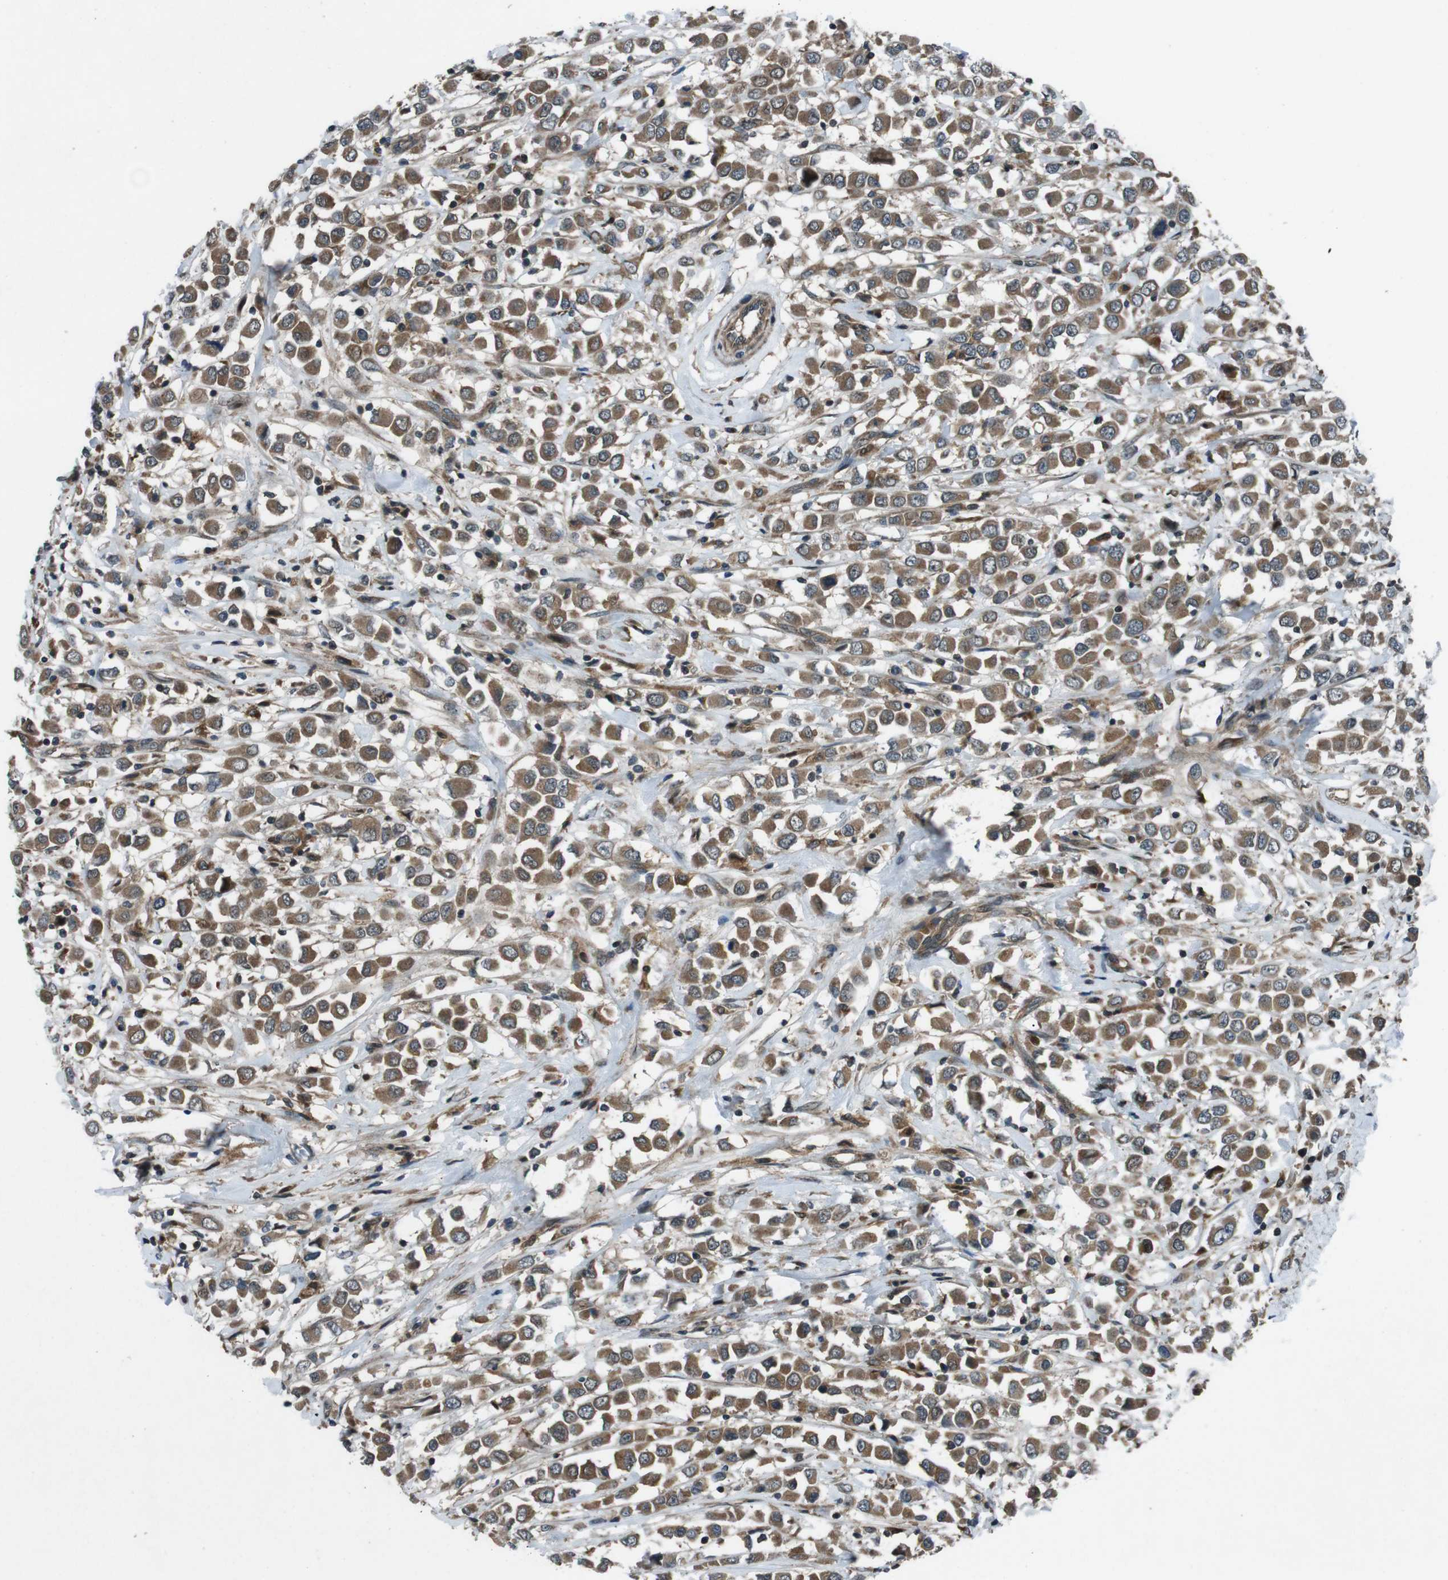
{"staining": {"intensity": "moderate", "quantity": ">75%", "location": "cytoplasmic/membranous"}, "tissue": "breast cancer", "cell_type": "Tumor cells", "image_type": "cancer", "snomed": [{"axis": "morphology", "description": "Duct carcinoma"}, {"axis": "topography", "description": "Breast"}], "caption": "Protein expression analysis of human invasive ductal carcinoma (breast) reveals moderate cytoplasmic/membranous positivity in about >75% of tumor cells. (Stains: DAB (3,3'-diaminobenzidine) in brown, nuclei in blue, Microscopy: brightfield microscopy at high magnification).", "gene": "SLC27A4", "patient": {"sex": "female", "age": 61}}